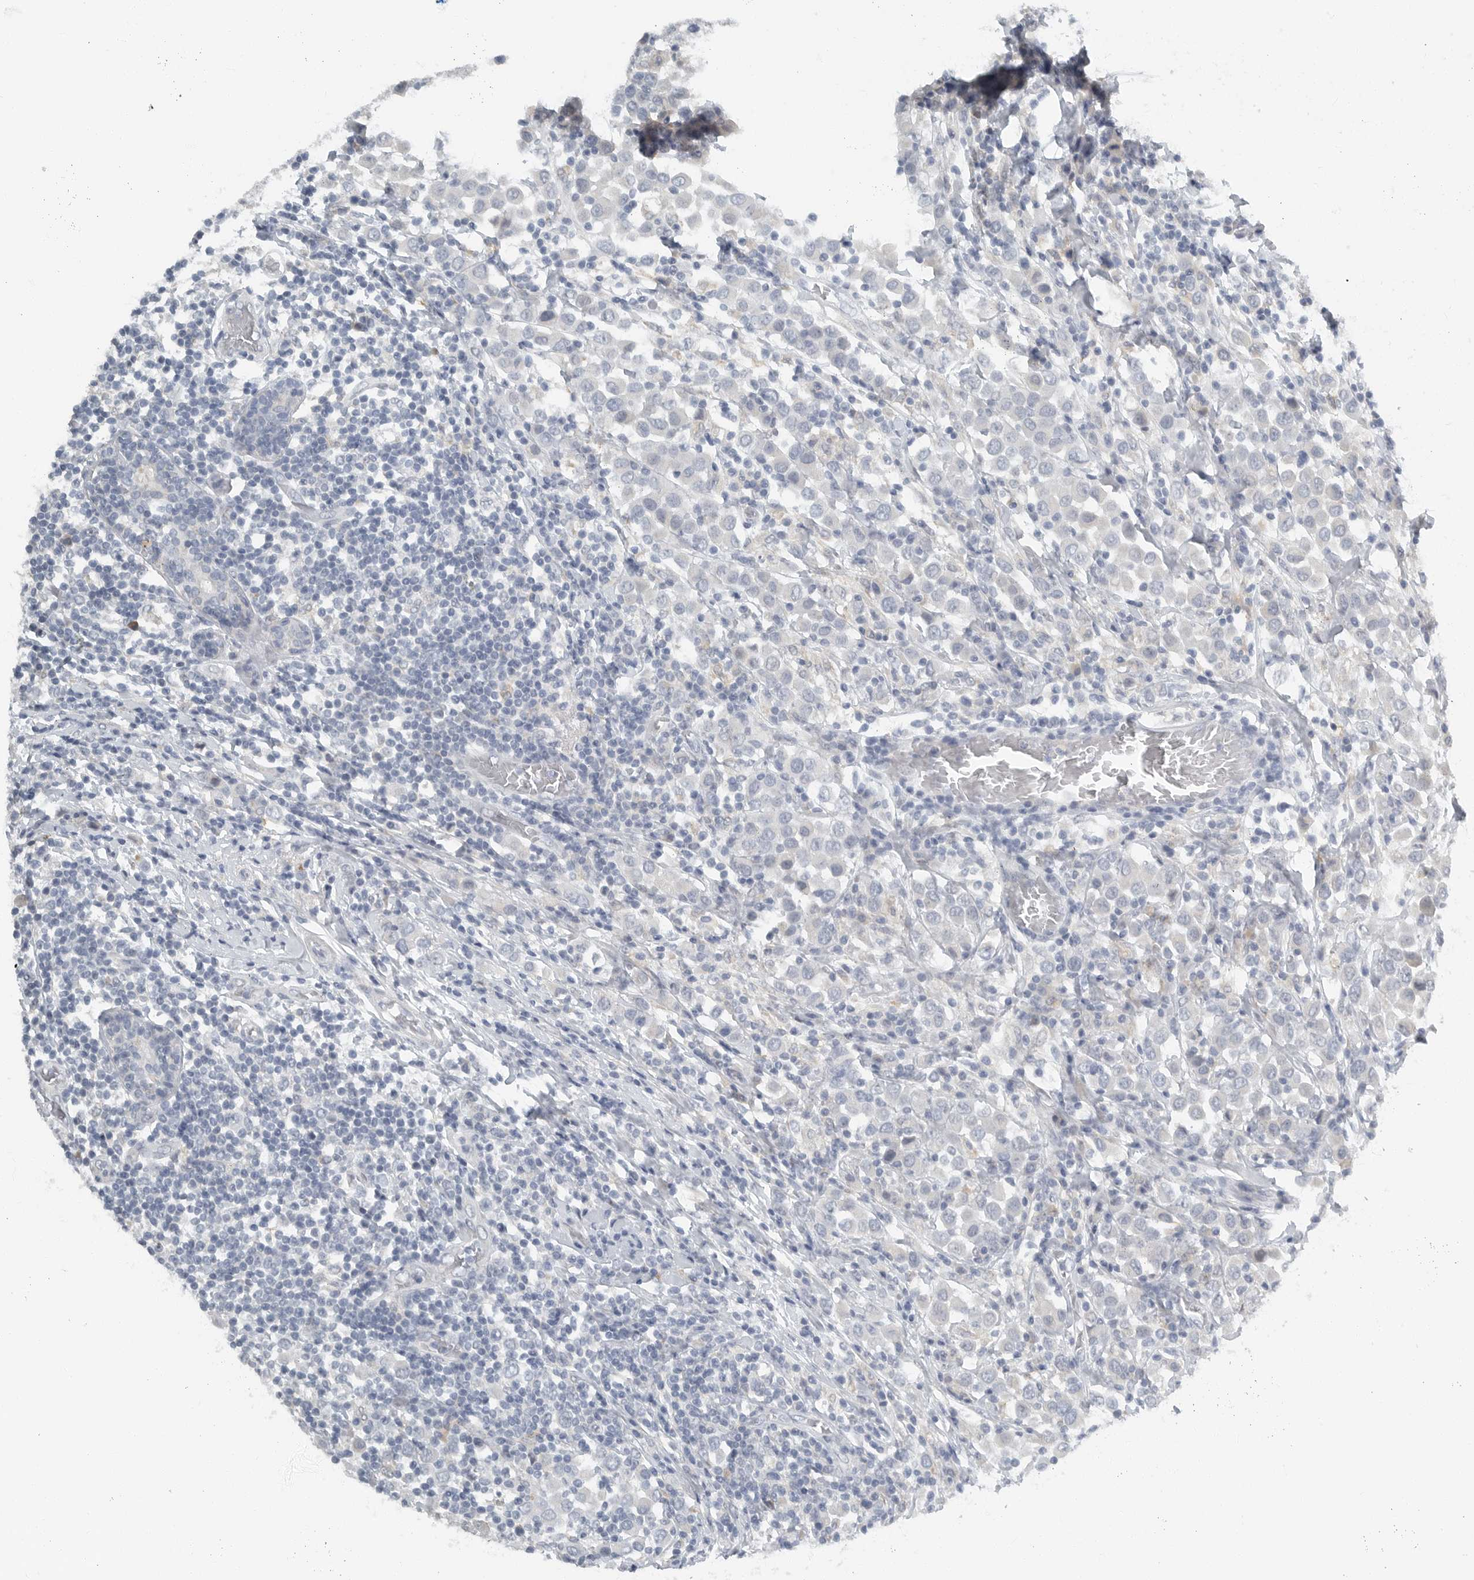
{"staining": {"intensity": "negative", "quantity": "none", "location": "none"}, "tissue": "breast cancer", "cell_type": "Tumor cells", "image_type": "cancer", "snomed": [{"axis": "morphology", "description": "Duct carcinoma"}, {"axis": "topography", "description": "Breast"}], "caption": "Immunohistochemical staining of infiltrating ductal carcinoma (breast) displays no significant staining in tumor cells.", "gene": "PAM", "patient": {"sex": "female", "age": 61}}